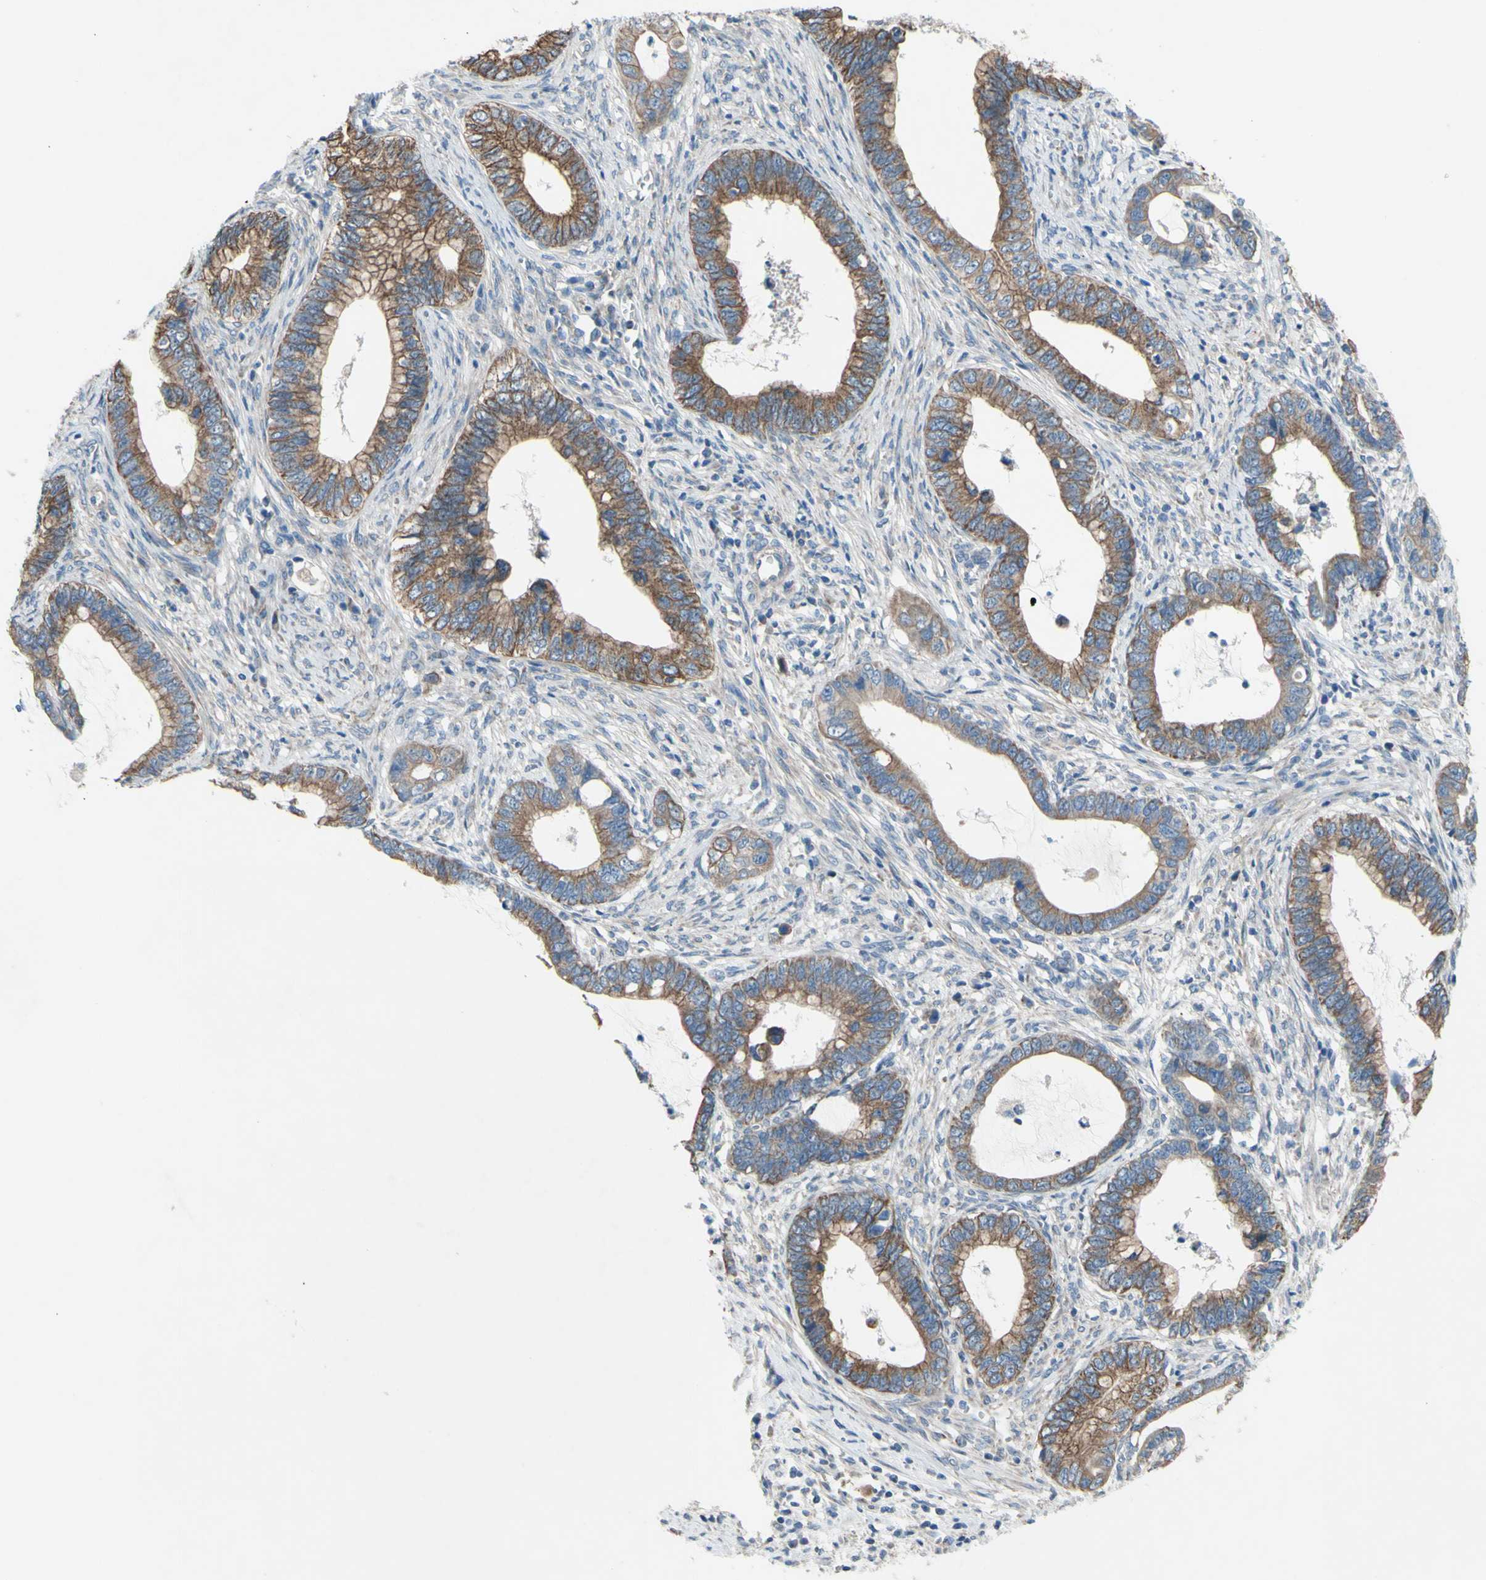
{"staining": {"intensity": "moderate", "quantity": ">75%", "location": "cytoplasmic/membranous"}, "tissue": "cervical cancer", "cell_type": "Tumor cells", "image_type": "cancer", "snomed": [{"axis": "morphology", "description": "Adenocarcinoma, NOS"}, {"axis": "topography", "description": "Cervix"}], "caption": "Human cervical cancer stained with a protein marker demonstrates moderate staining in tumor cells.", "gene": "GRAMD2B", "patient": {"sex": "female", "age": 44}}